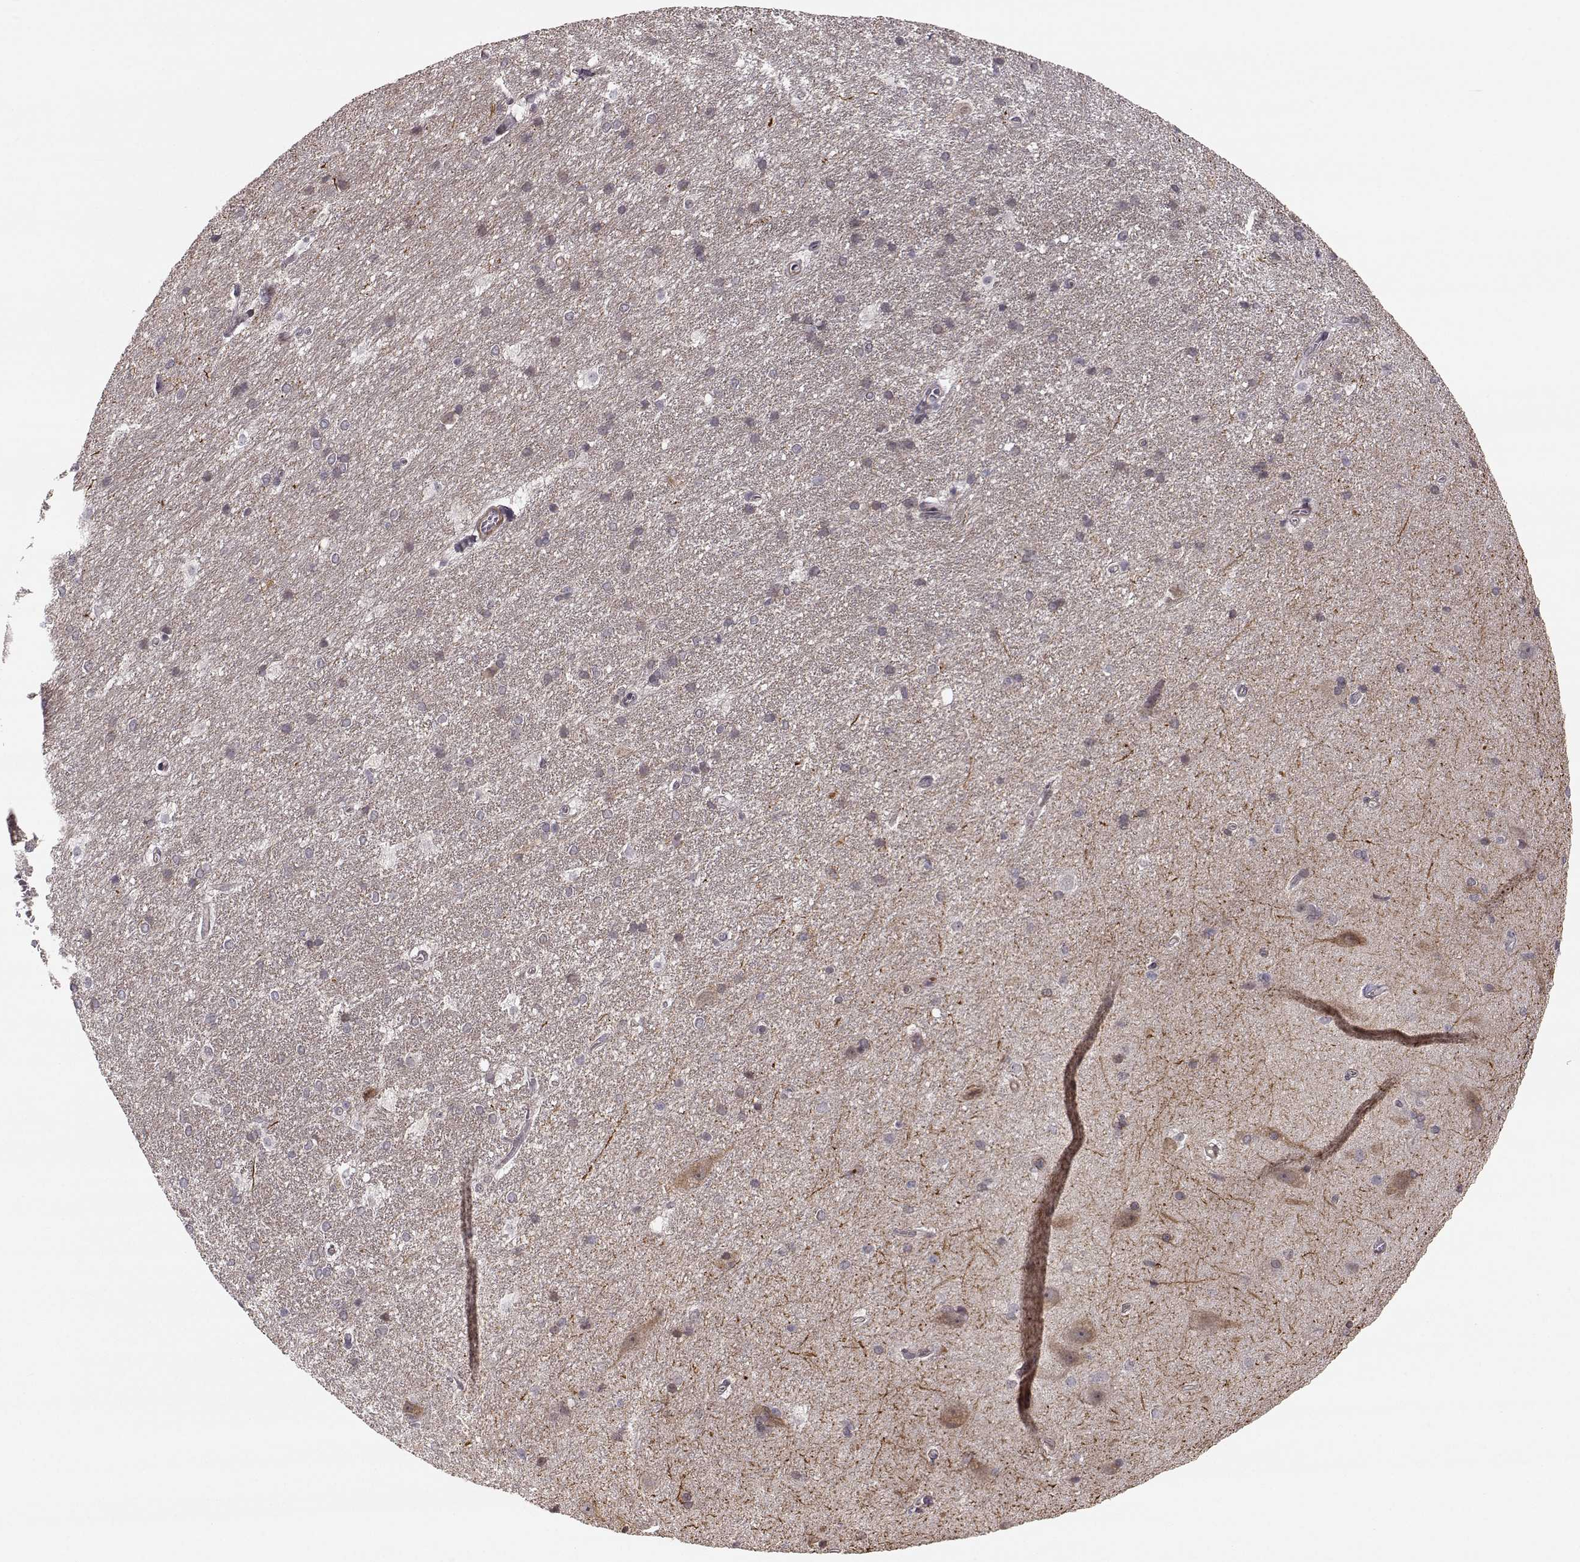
{"staining": {"intensity": "weak", "quantity": "<25%", "location": "cytoplasmic/membranous"}, "tissue": "hippocampus", "cell_type": "Glial cells", "image_type": "normal", "snomed": [{"axis": "morphology", "description": "Normal tissue, NOS"}, {"axis": "topography", "description": "Cerebral cortex"}, {"axis": "topography", "description": "Hippocampus"}], "caption": "Protein analysis of normal hippocampus exhibits no significant positivity in glial cells.", "gene": "PLEKHG3", "patient": {"sex": "female", "age": 19}}